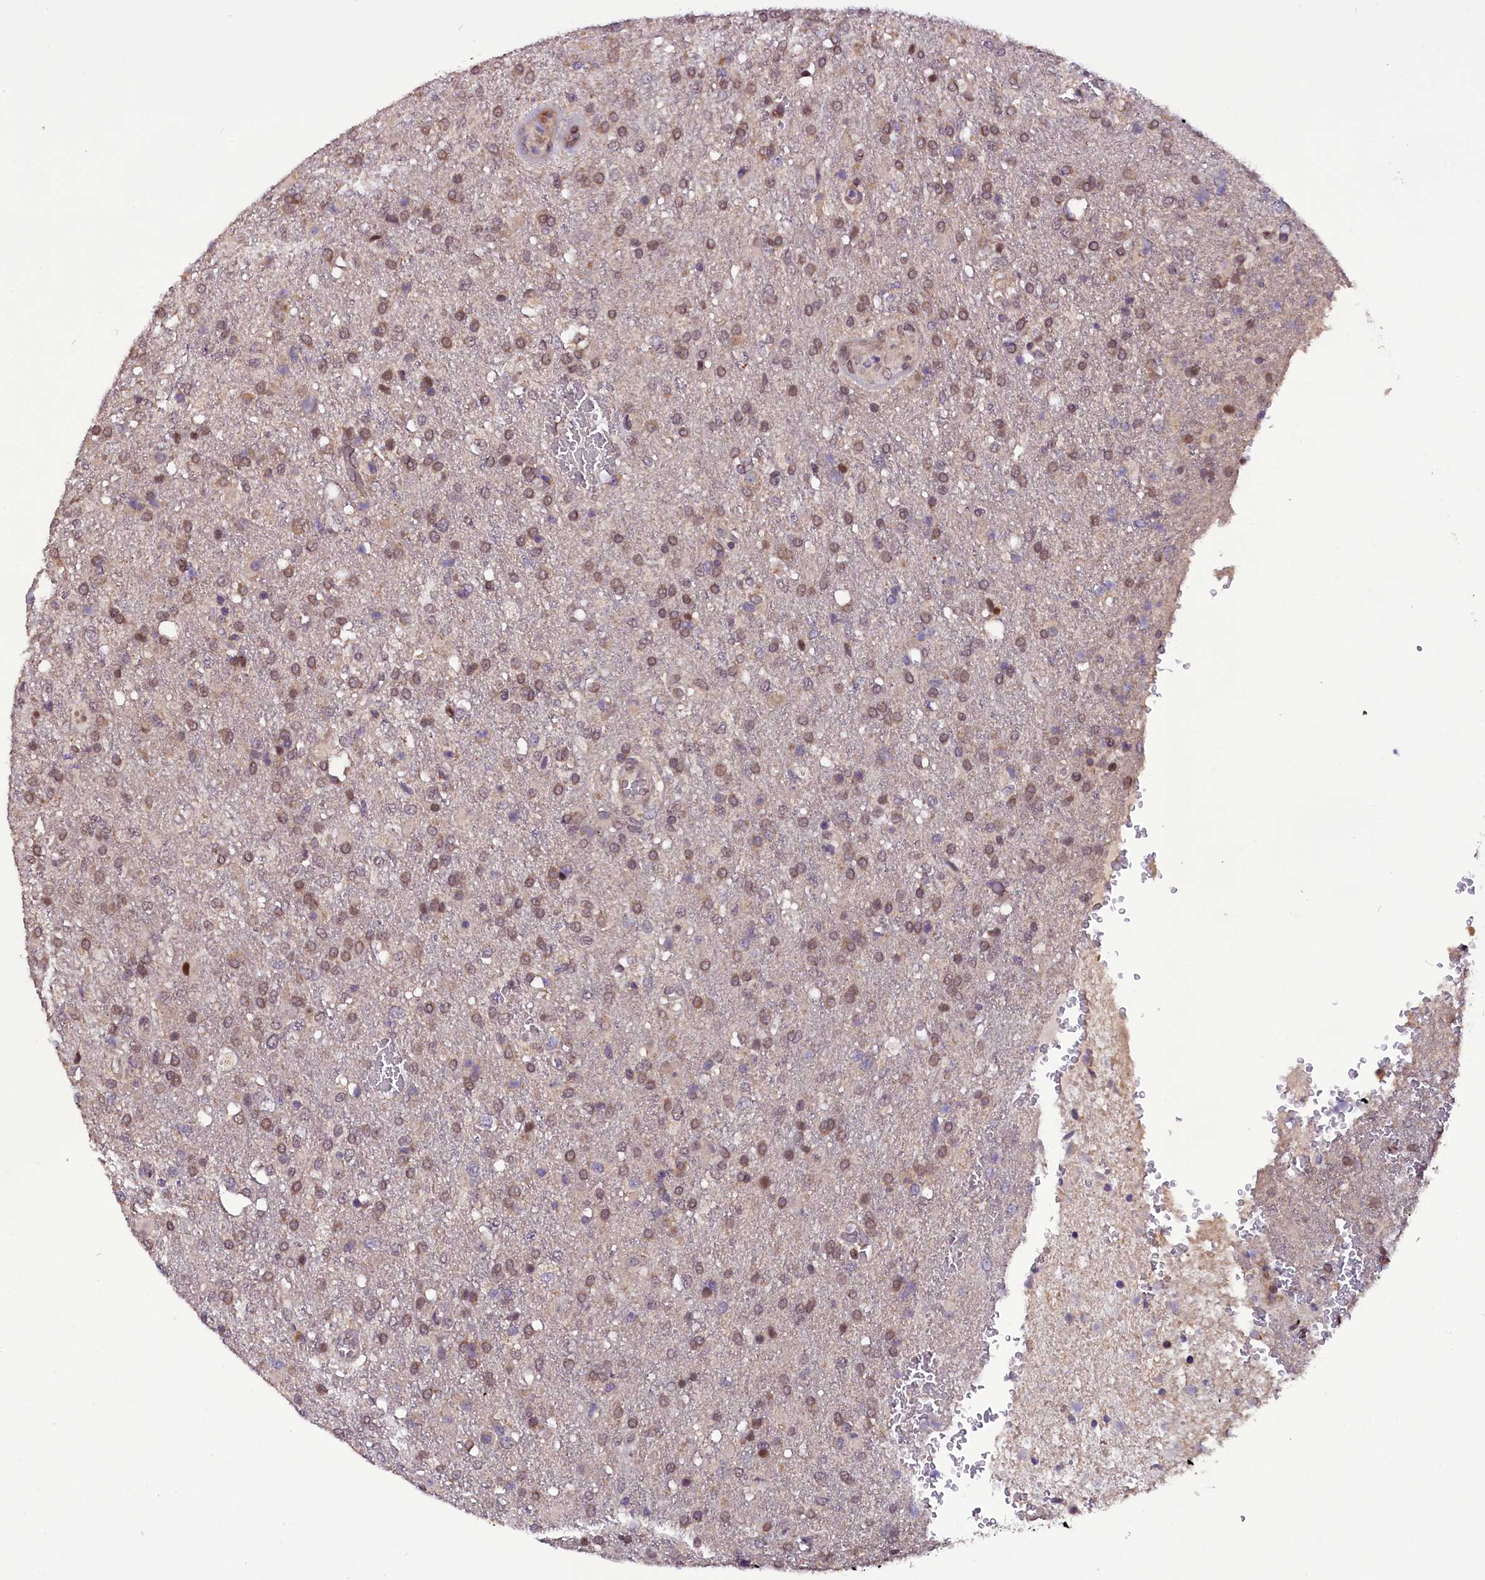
{"staining": {"intensity": "moderate", "quantity": ">75%", "location": "nuclear"}, "tissue": "glioma", "cell_type": "Tumor cells", "image_type": "cancer", "snomed": [{"axis": "morphology", "description": "Glioma, malignant, High grade"}, {"axis": "topography", "description": "Brain"}], "caption": "Immunohistochemical staining of malignant glioma (high-grade) exhibits moderate nuclear protein staining in about >75% of tumor cells.", "gene": "RPUSD2", "patient": {"sex": "female", "age": 74}}